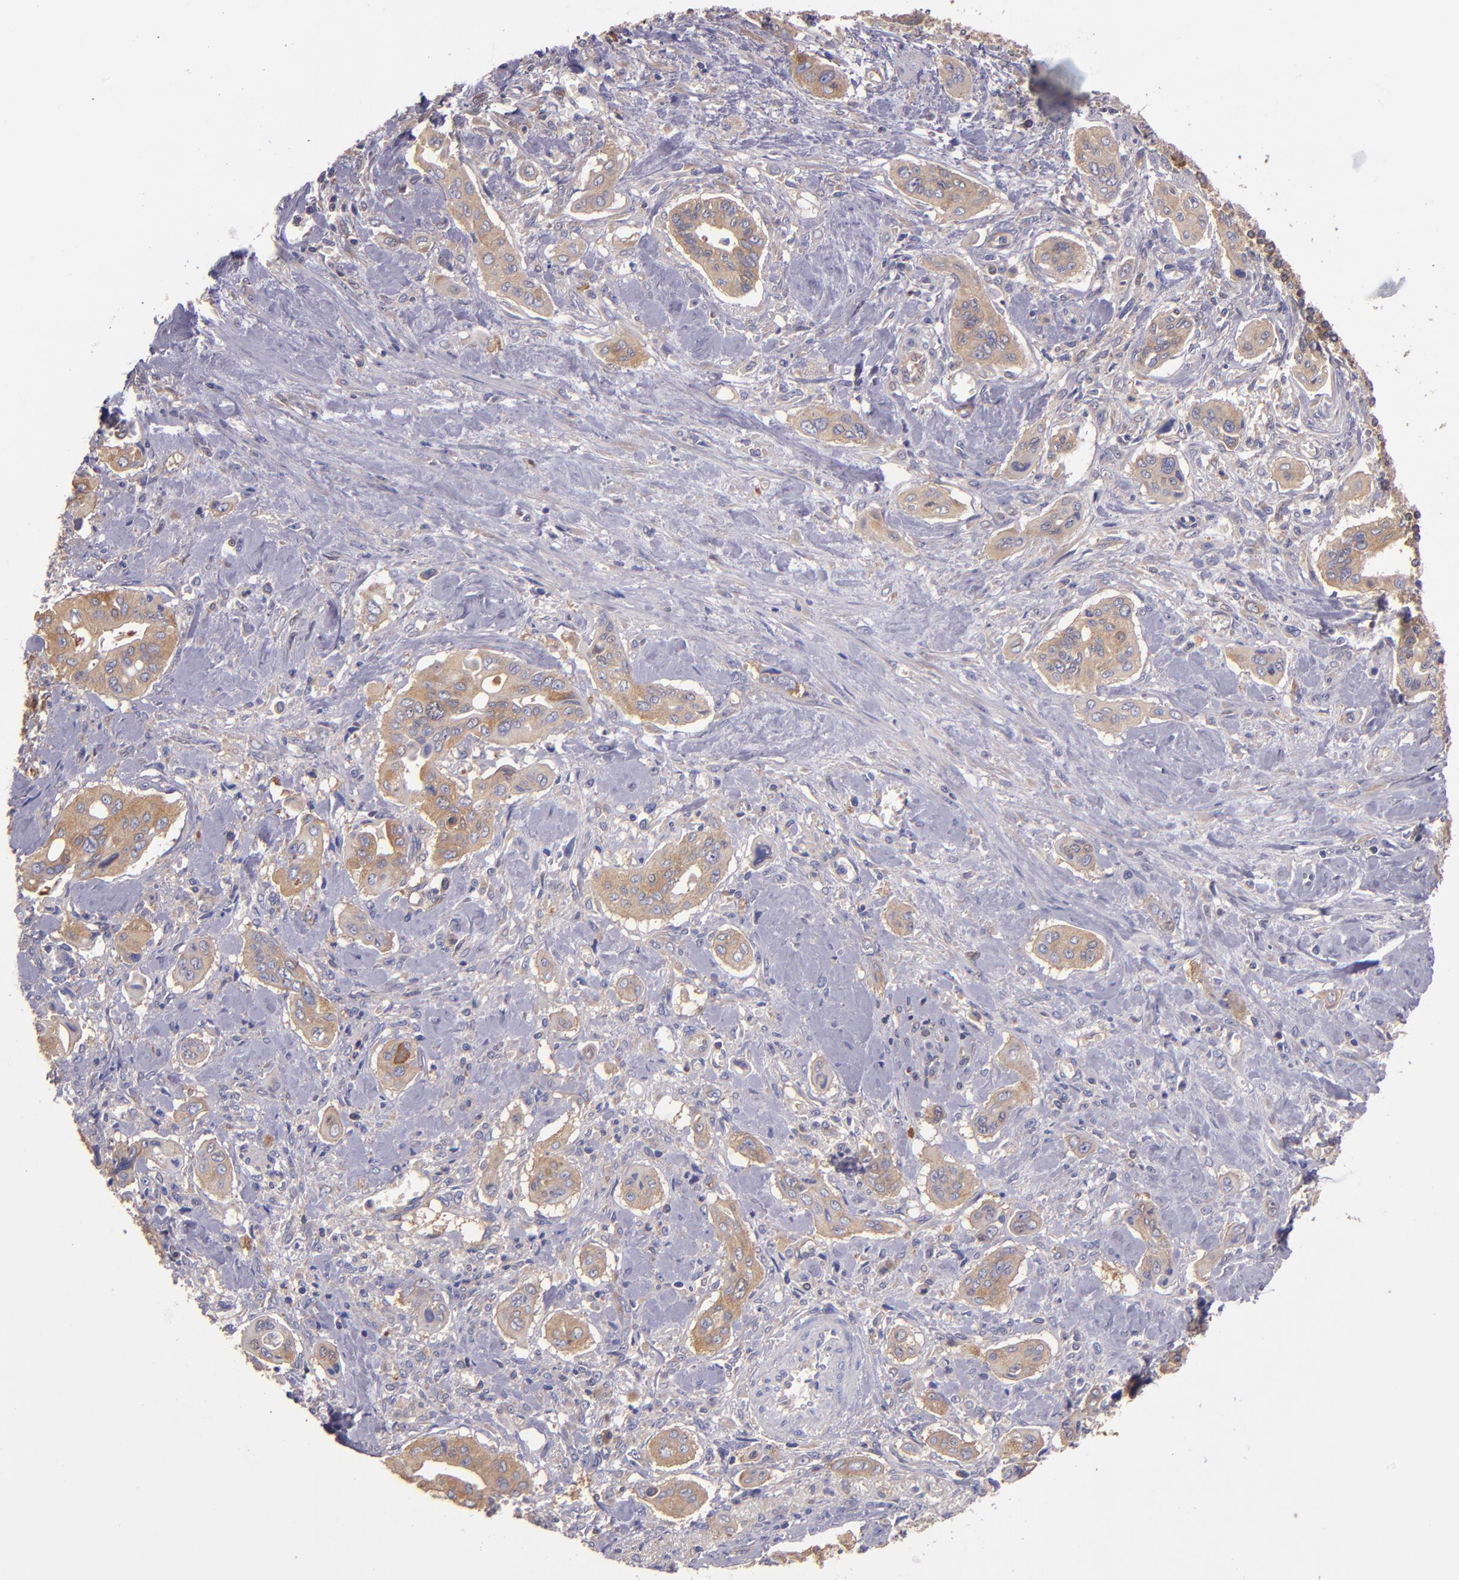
{"staining": {"intensity": "weak", "quantity": "25%-75%", "location": "cytoplasmic/membranous"}, "tissue": "pancreatic cancer", "cell_type": "Tumor cells", "image_type": "cancer", "snomed": [{"axis": "morphology", "description": "Adenocarcinoma, NOS"}, {"axis": "topography", "description": "Pancreas"}], "caption": "Immunohistochemistry of adenocarcinoma (pancreatic) shows low levels of weak cytoplasmic/membranous expression in approximately 25%-75% of tumor cells. (DAB (3,3'-diaminobenzidine) IHC, brown staining for protein, blue staining for nuclei).", "gene": "CARS1", "patient": {"sex": "male", "age": 77}}